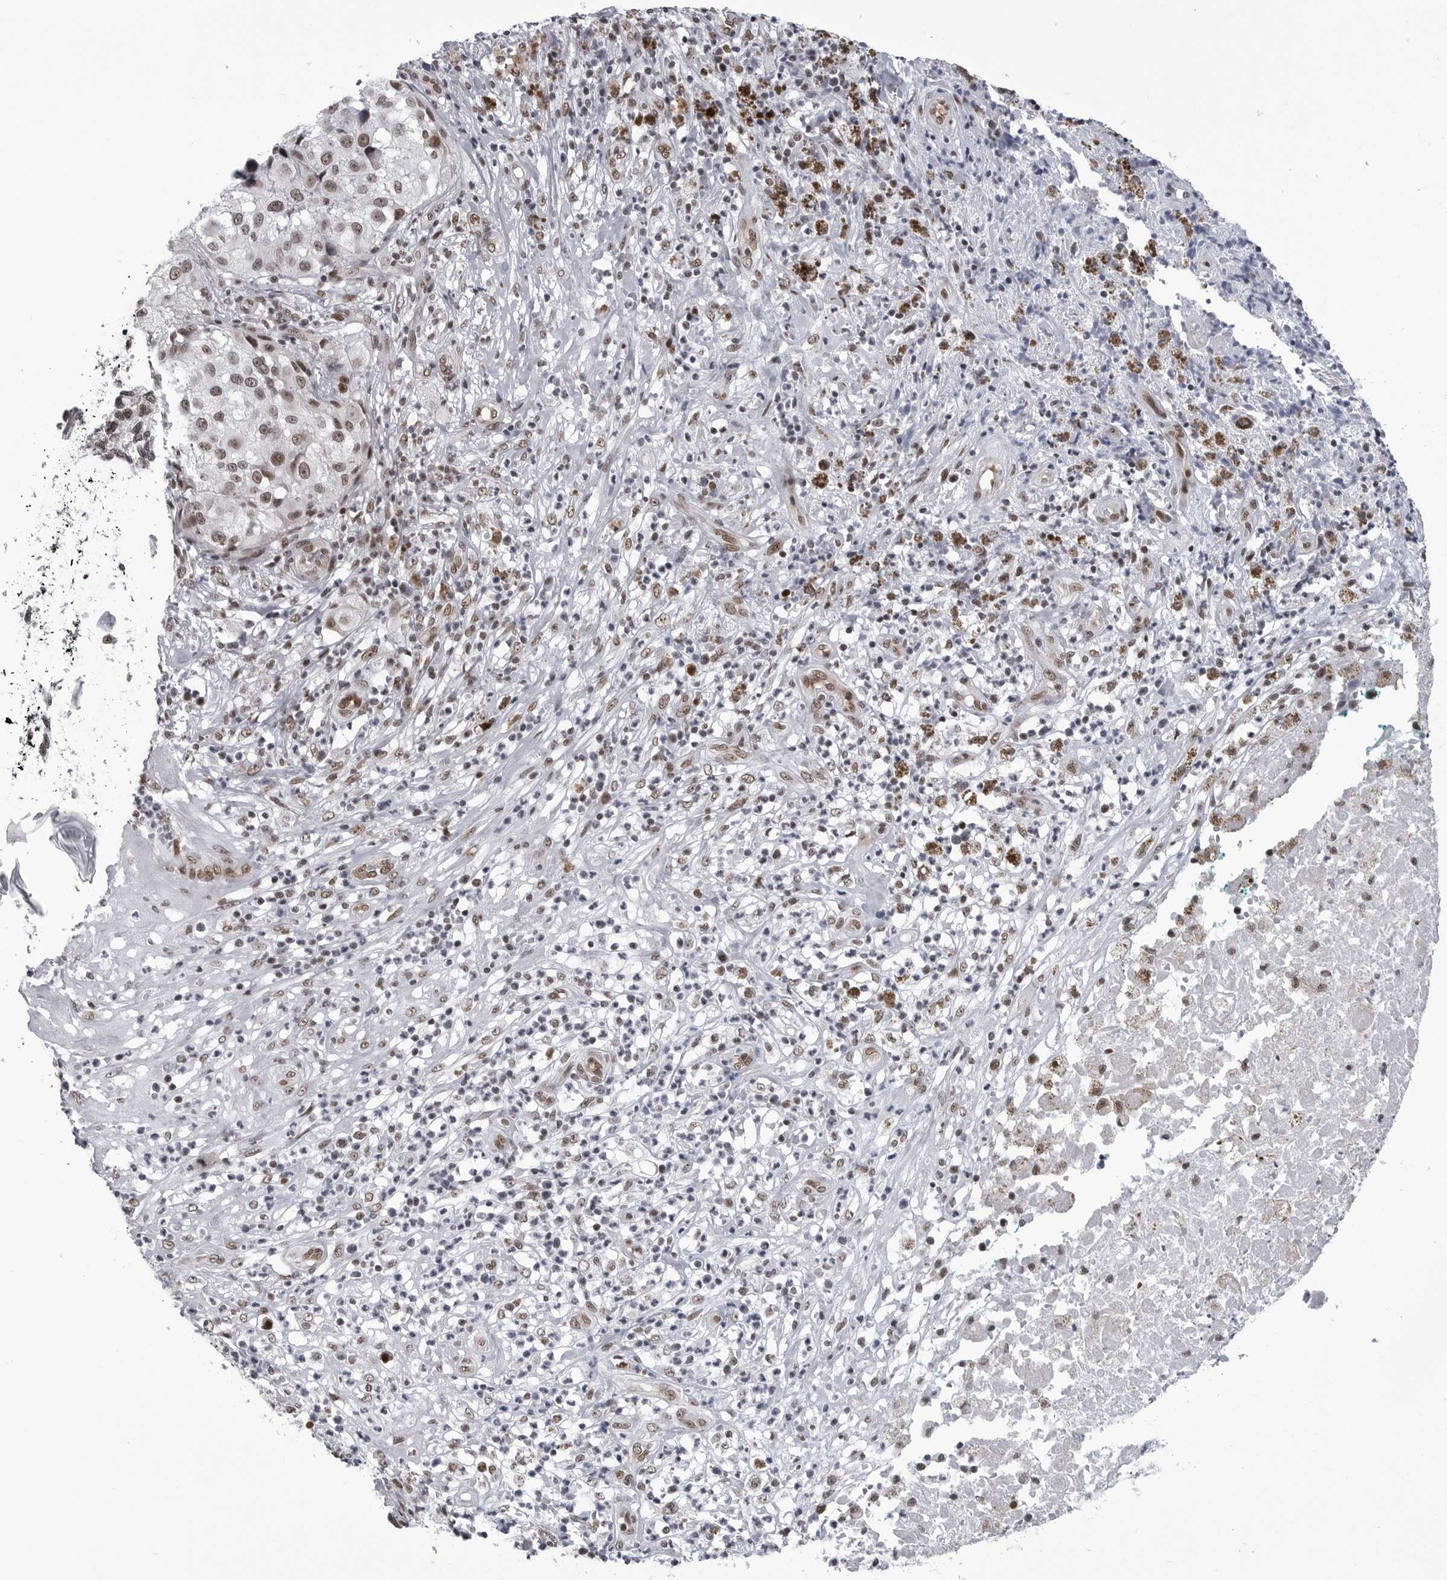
{"staining": {"intensity": "moderate", "quantity": ">75%", "location": "nuclear"}, "tissue": "melanoma", "cell_type": "Tumor cells", "image_type": "cancer", "snomed": [{"axis": "morphology", "description": "Necrosis, NOS"}, {"axis": "morphology", "description": "Malignant melanoma, NOS"}, {"axis": "topography", "description": "Skin"}], "caption": "Protein expression analysis of melanoma reveals moderate nuclear positivity in about >75% of tumor cells.", "gene": "RNF26", "patient": {"sex": "female", "age": 87}}